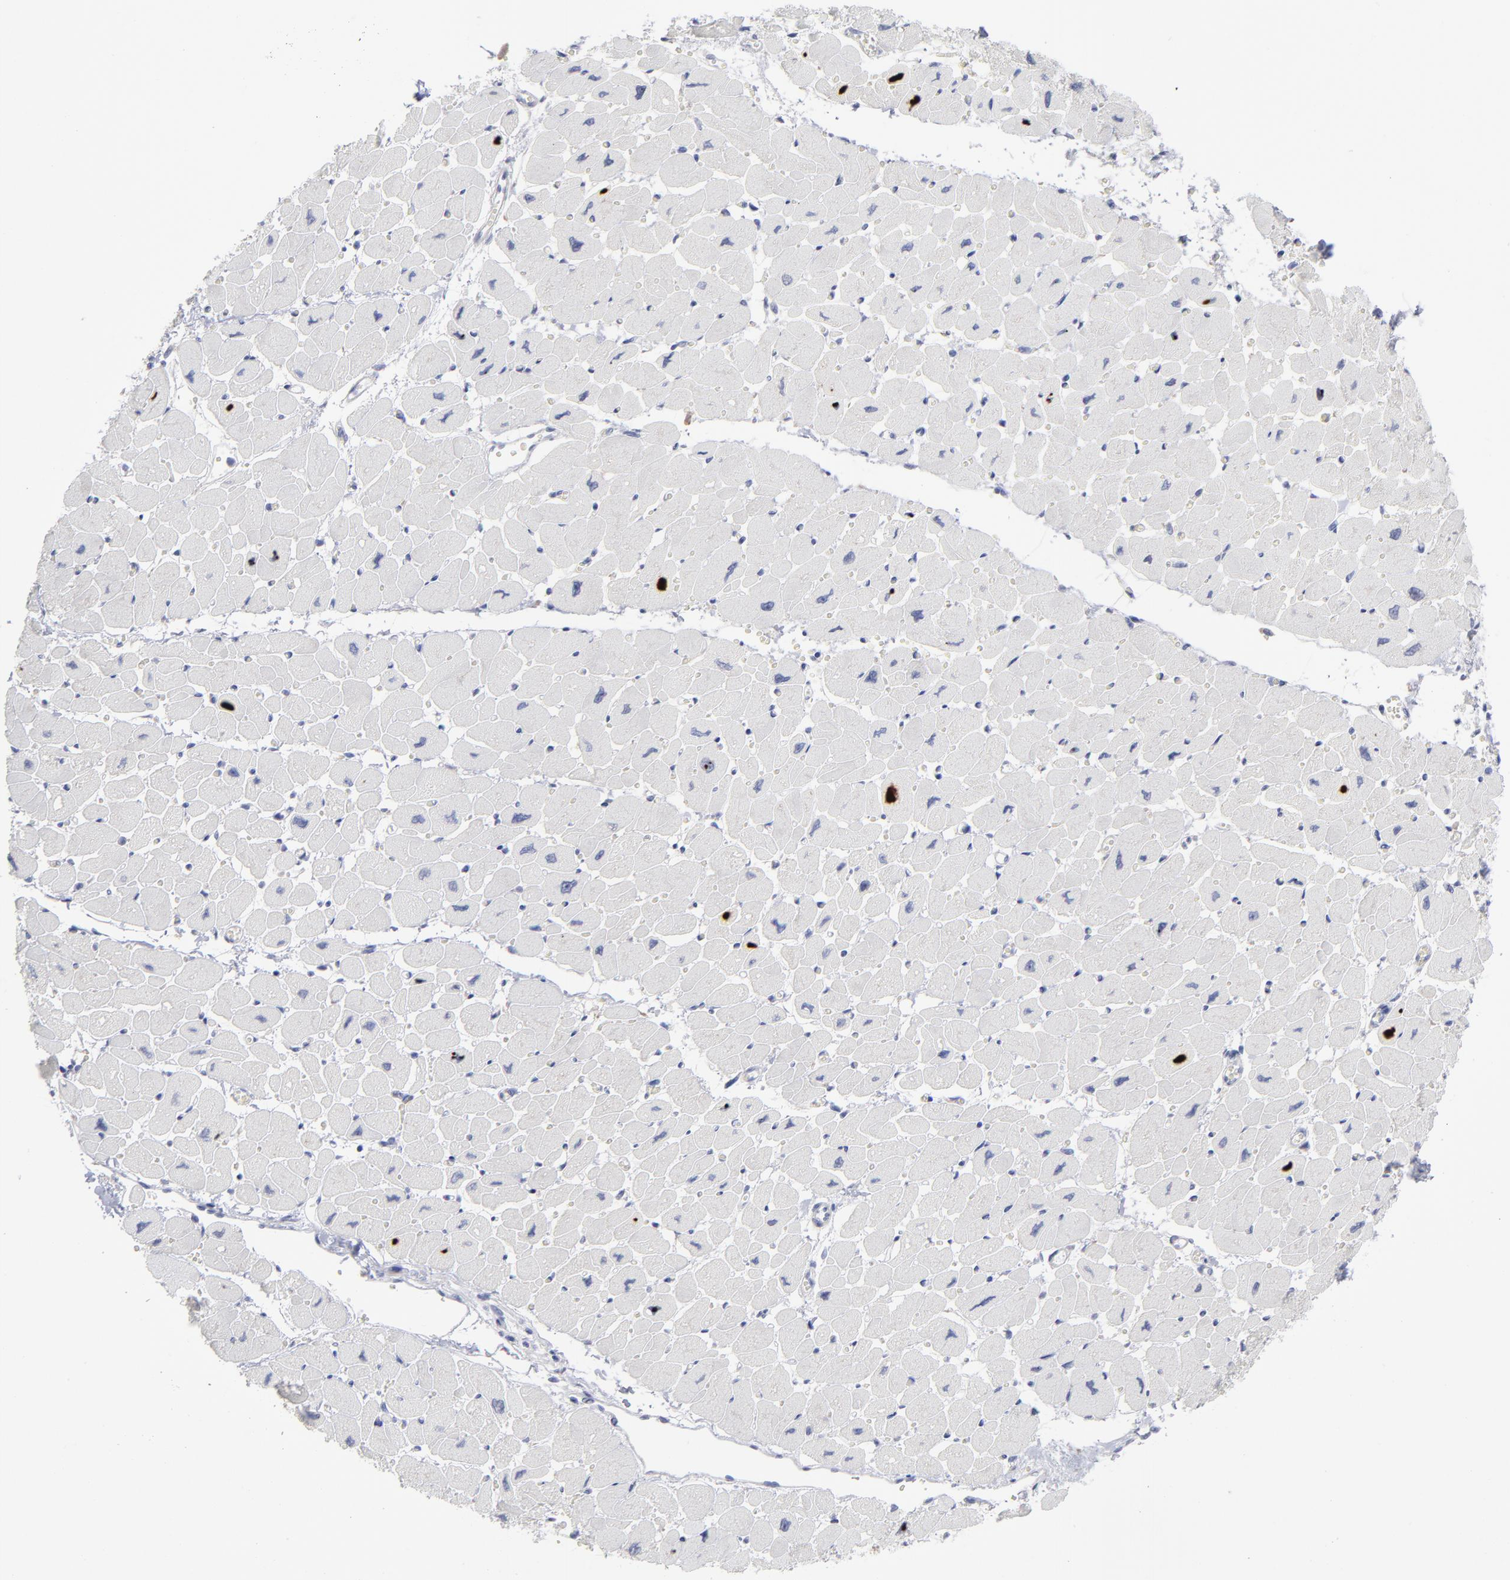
{"staining": {"intensity": "negative", "quantity": "none", "location": "none"}, "tissue": "heart muscle", "cell_type": "Cardiomyocytes", "image_type": "normal", "snomed": [{"axis": "morphology", "description": "Normal tissue, NOS"}, {"axis": "topography", "description": "Heart"}], "caption": "The histopathology image shows no significant staining in cardiomyocytes of heart muscle. The staining is performed using DAB (3,3'-diaminobenzidine) brown chromogen with nuclei counter-stained in using hematoxylin.", "gene": "RPS24", "patient": {"sex": "female", "age": 54}}